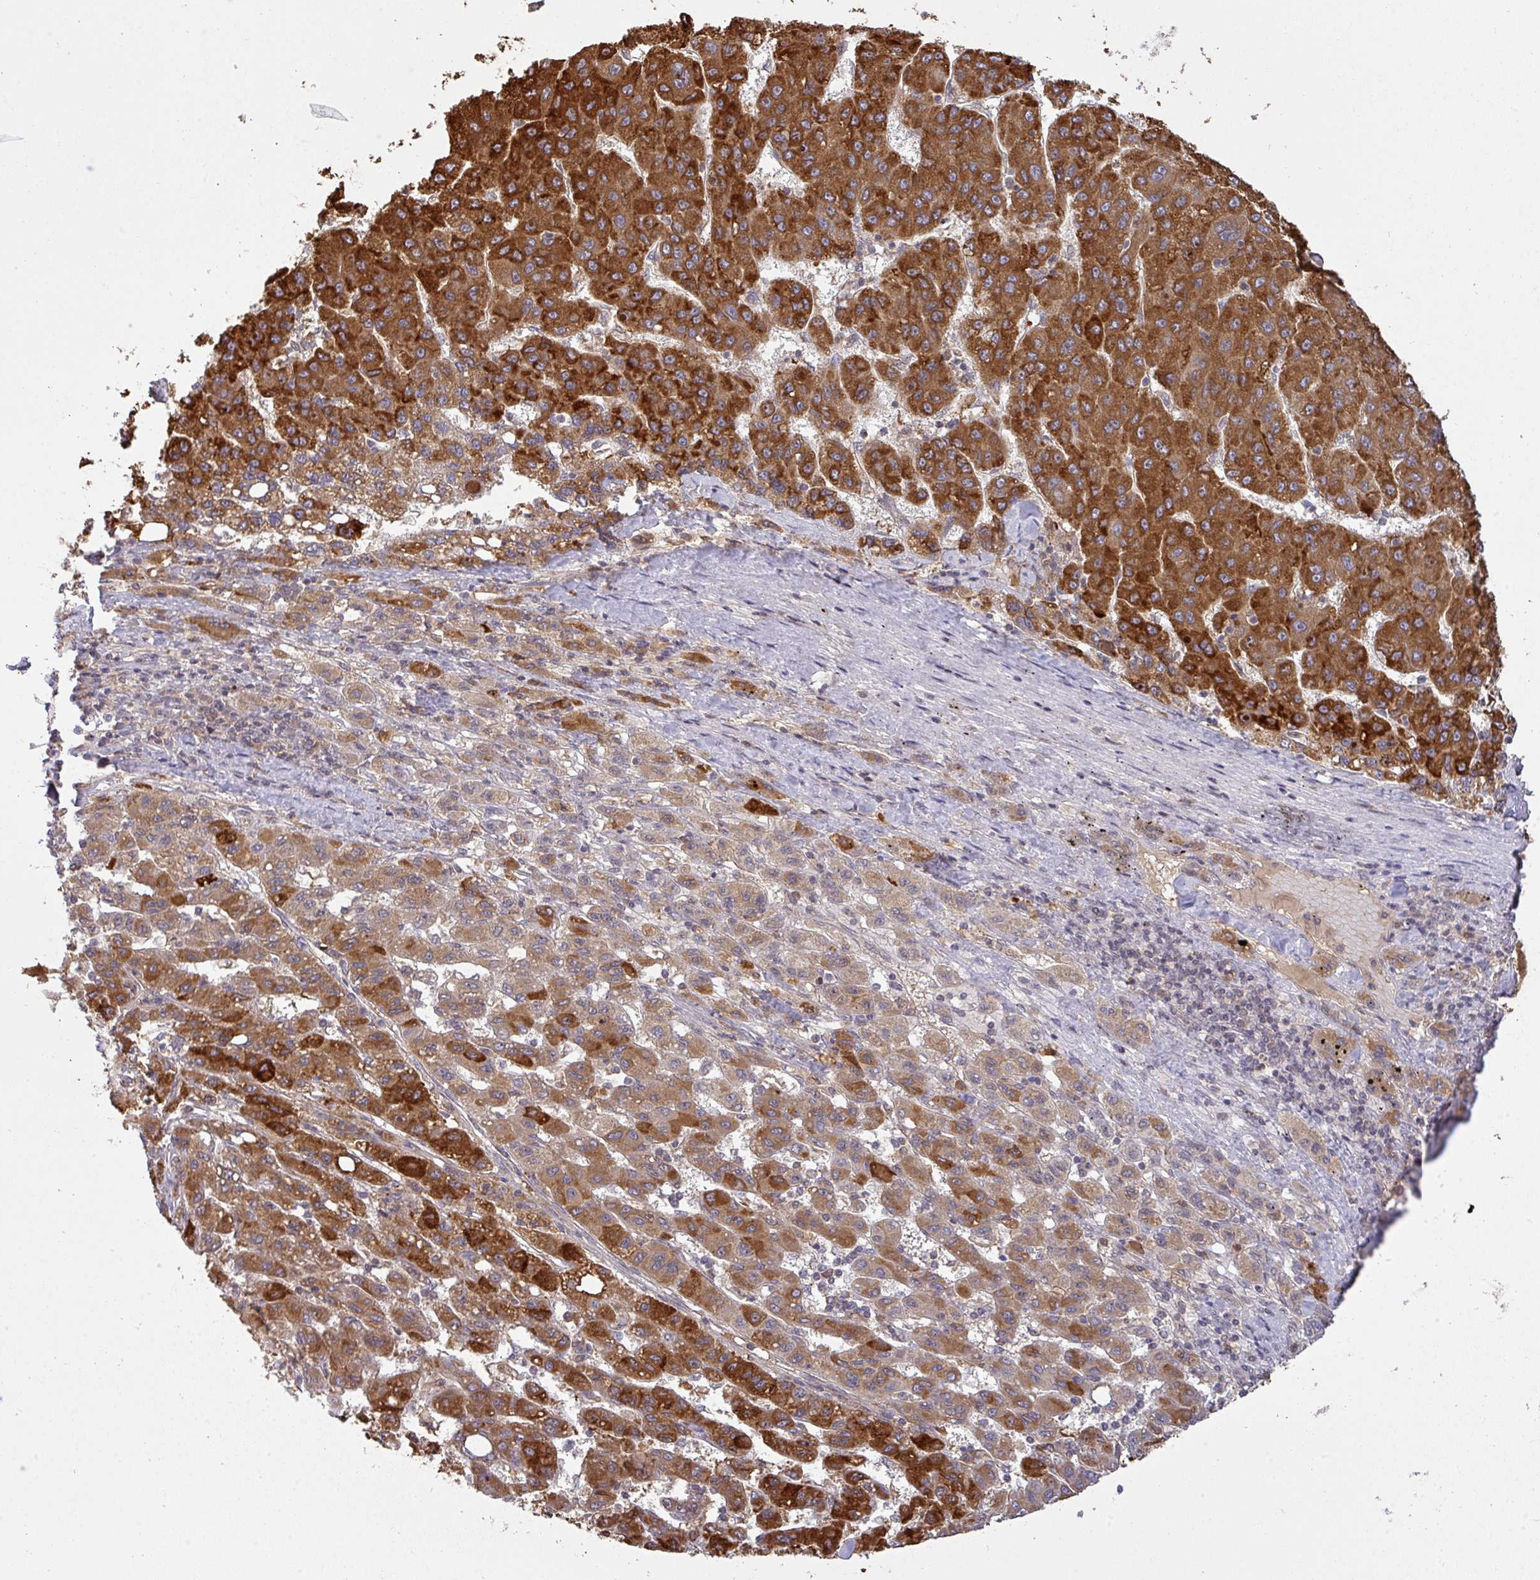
{"staining": {"intensity": "strong", "quantity": ">75%", "location": "cytoplasmic/membranous"}, "tissue": "liver cancer", "cell_type": "Tumor cells", "image_type": "cancer", "snomed": [{"axis": "morphology", "description": "Carcinoma, Hepatocellular, NOS"}, {"axis": "topography", "description": "Liver"}], "caption": "There is high levels of strong cytoplasmic/membranous expression in tumor cells of hepatocellular carcinoma (liver), as demonstrated by immunohistochemical staining (brown color).", "gene": "CCDC121", "patient": {"sex": "female", "age": 82}}